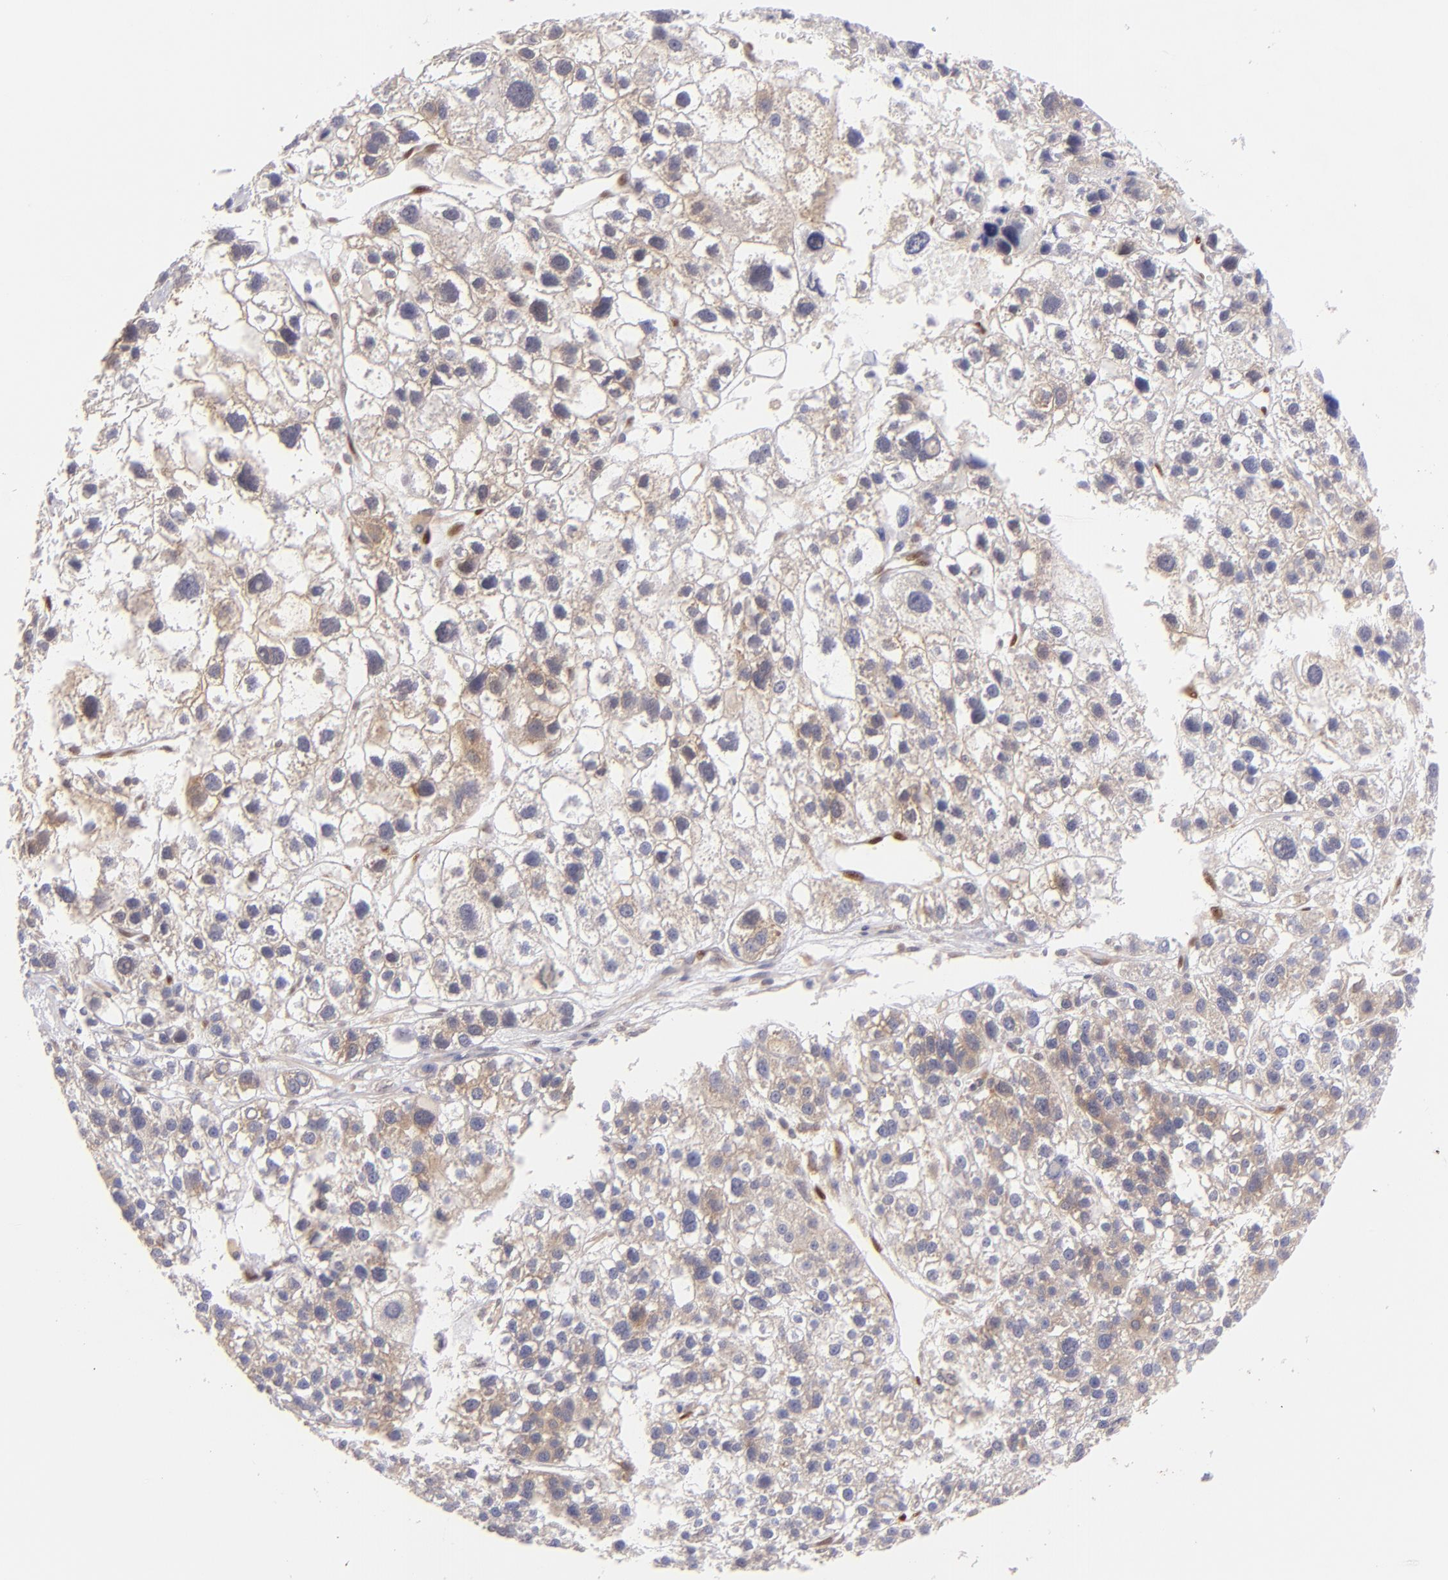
{"staining": {"intensity": "weak", "quantity": "<25%", "location": "cytoplasmic/membranous"}, "tissue": "liver cancer", "cell_type": "Tumor cells", "image_type": "cancer", "snomed": [{"axis": "morphology", "description": "Carcinoma, Hepatocellular, NOS"}, {"axis": "topography", "description": "Liver"}], "caption": "High power microscopy histopathology image of an immunohistochemistry photomicrograph of hepatocellular carcinoma (liver), revealing no significant expression in tumor cells.", "gene": "PTPN13", "patient": {"sex": "female", "age": 85}}